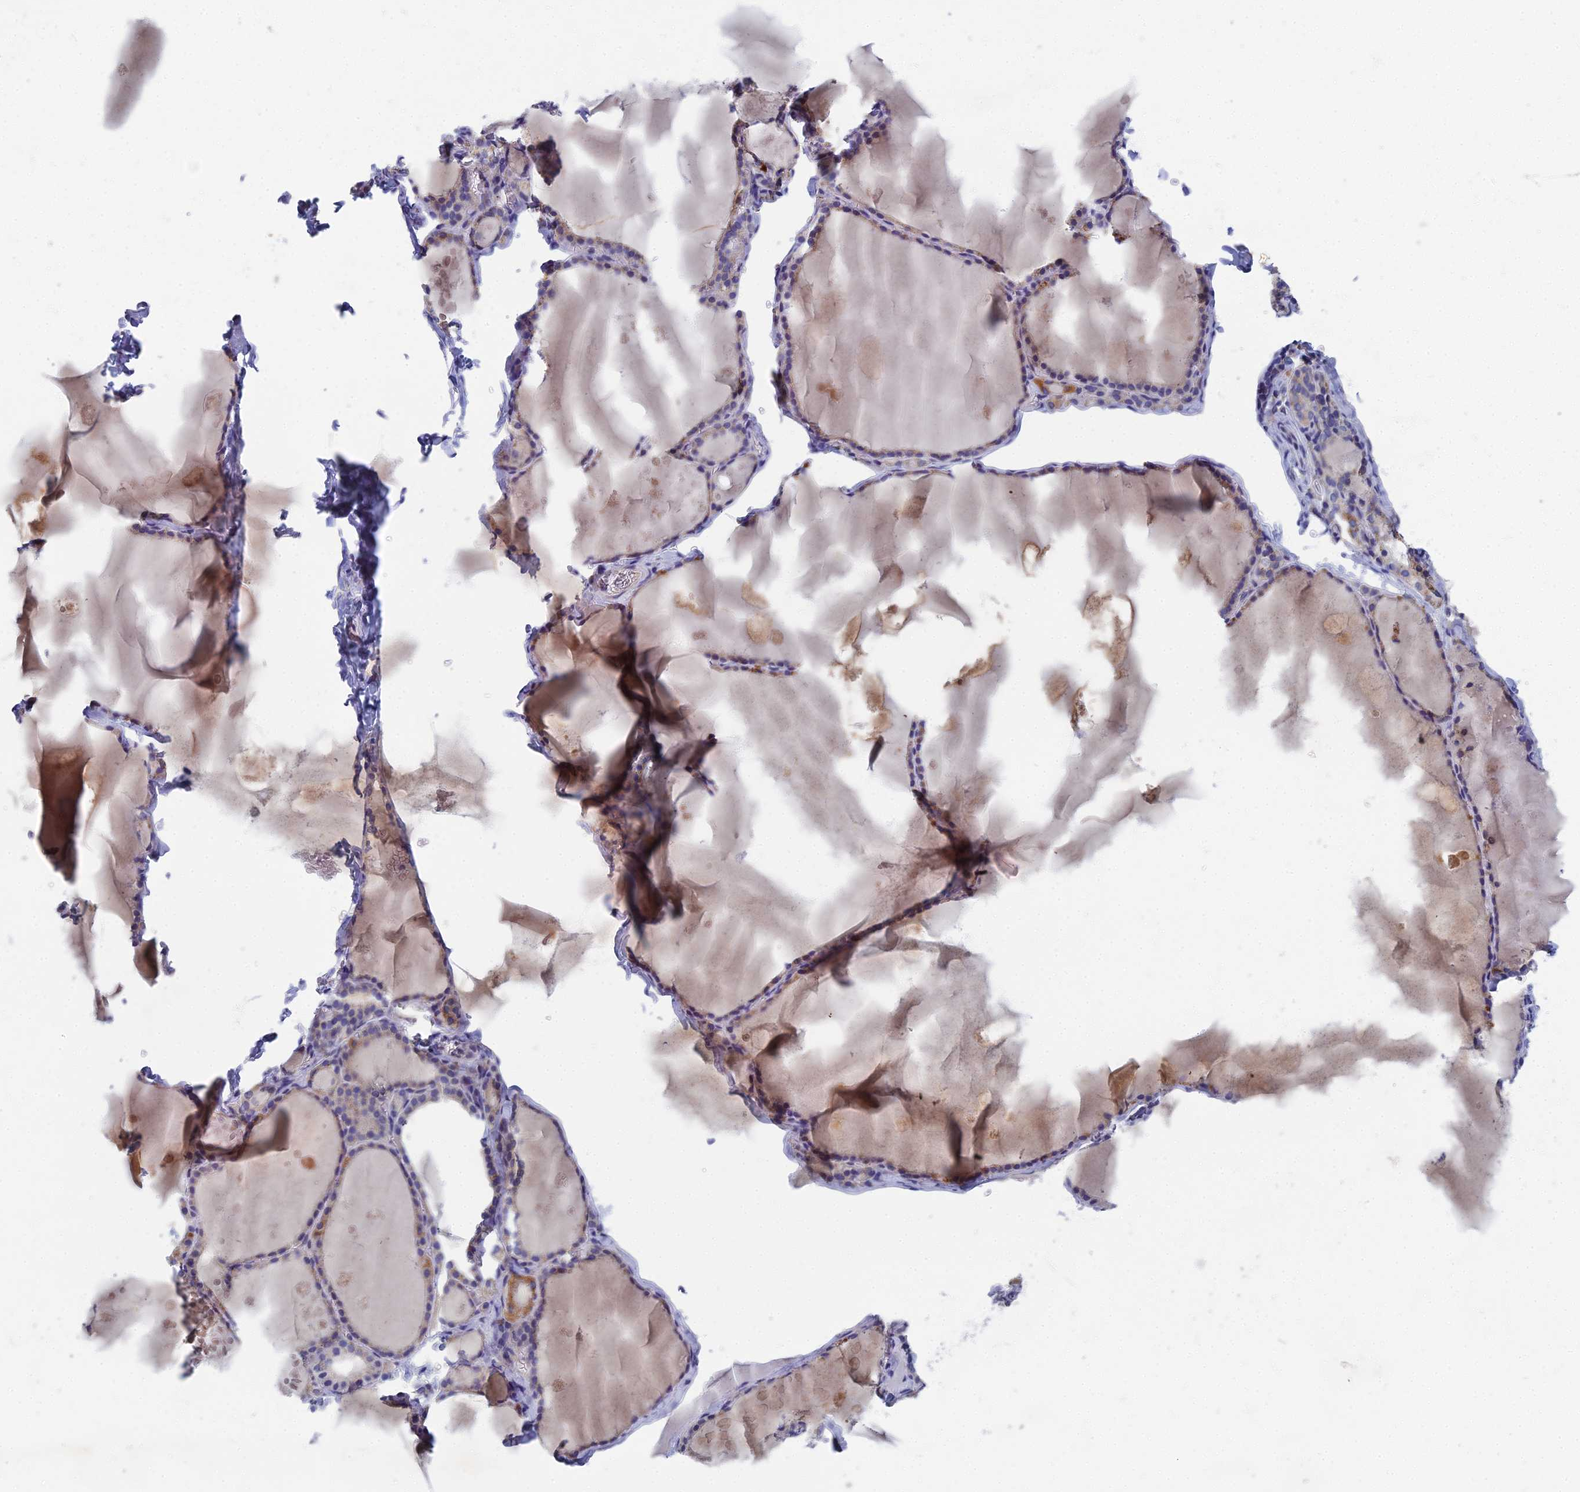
{"staining": {"intensity": "weak", "quantity": "25%-75%", "location": "cytoplasmic/membranous"}, "tissue": "thyroid gland", "cell_type": "Glandular cells", "image_type": "normal", "snomed": [{"axis": "morphology", "description": "Normal tissue, NOS"}, {"axis": "topography", "description": "Thyroid gland"}], "caption": "This micrograph reveals benign thyroid gland stained with immunohistochemistry to label a protein in brown. The cytoplasmic/membranous of glandular cells show weak positivity for the protein. Nuclei are counter-stained blue.", "gene": "SPIN4", "patient": {"sex": "male", "age": 56}}